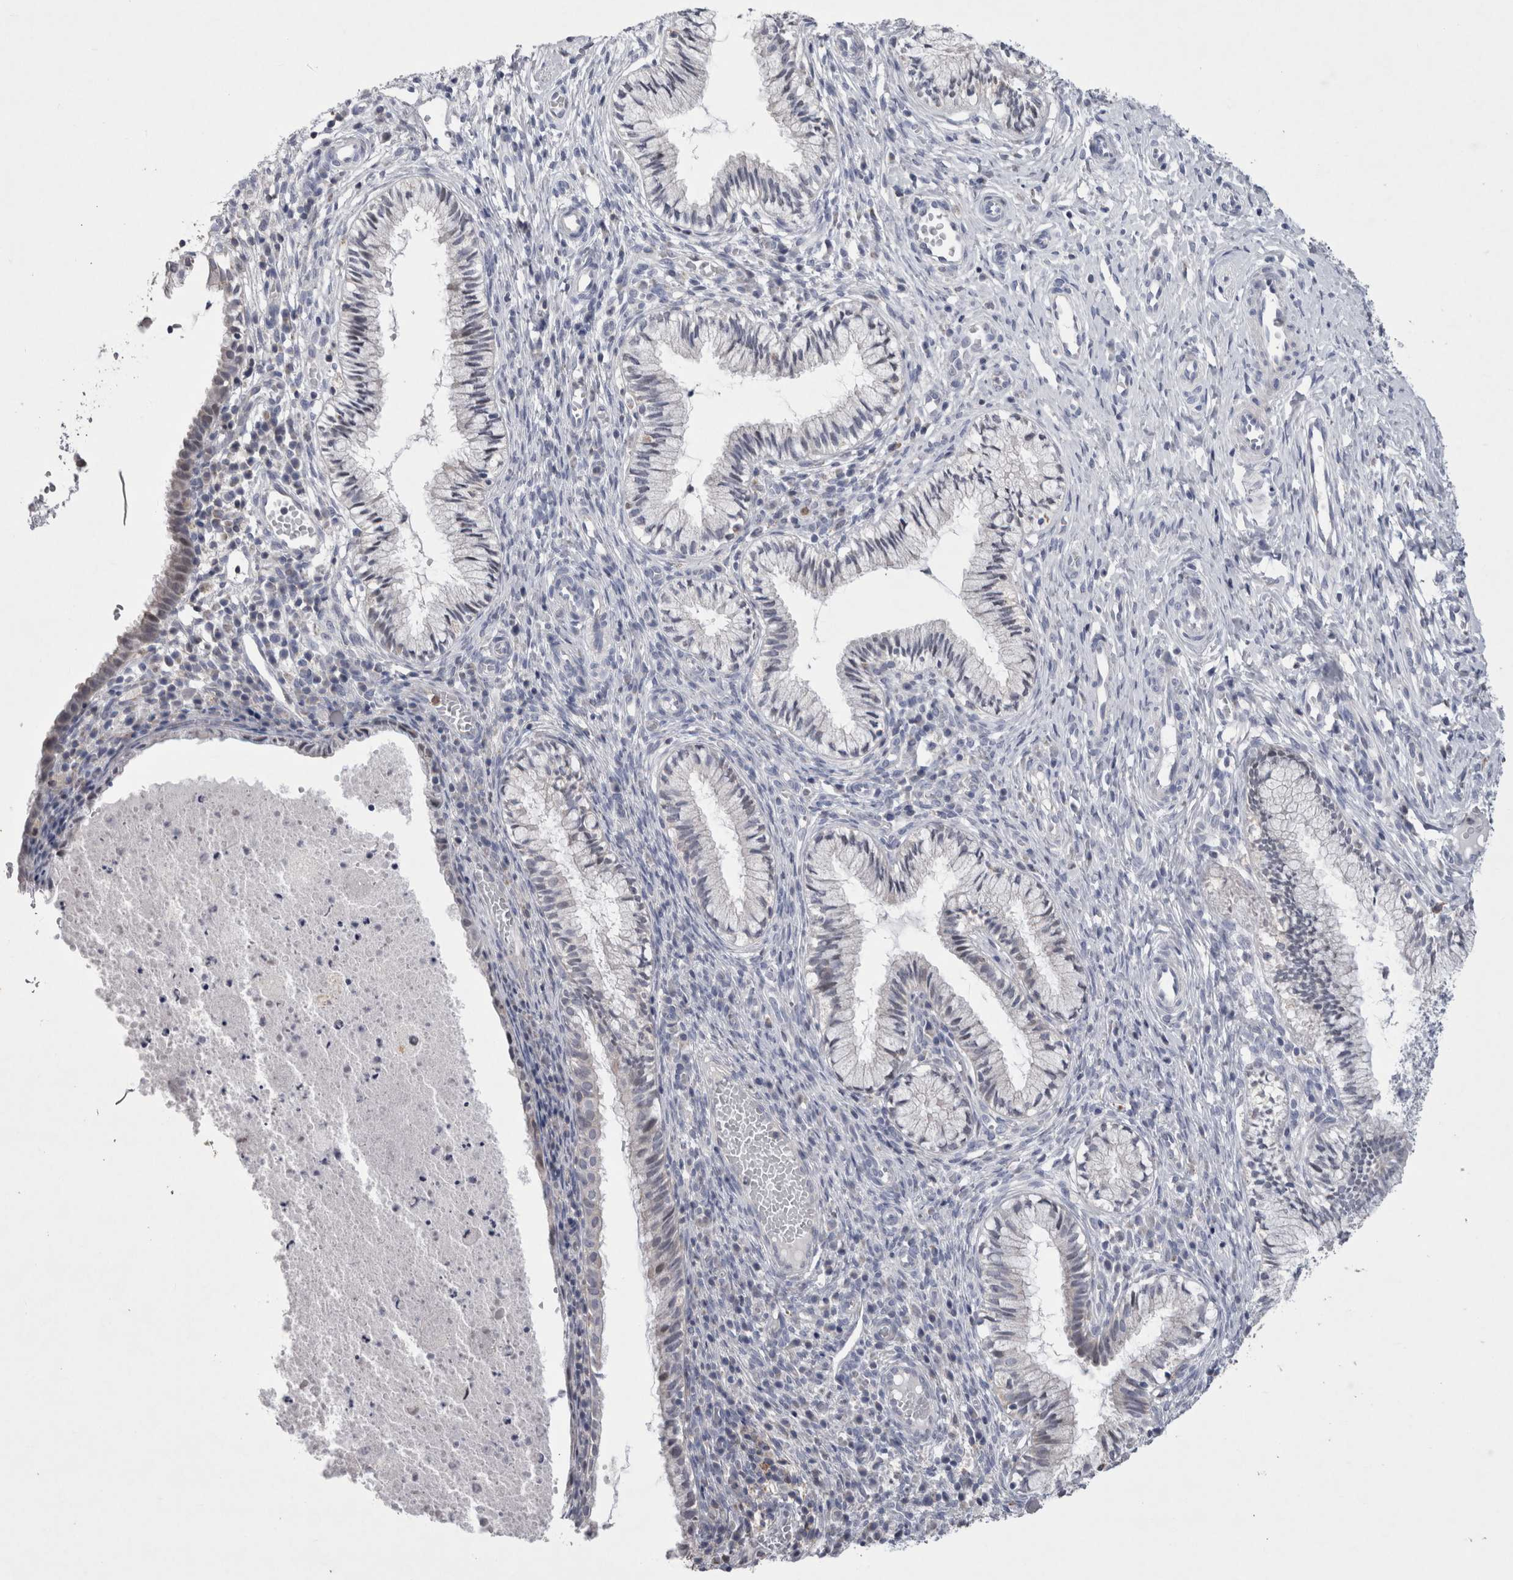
{"staining": {"intensity": "negative", "quantity": "none", "location": "none"}, "tissue": "cervix", "cell_type": "Glandular cells", "image_type": "normal", "snomed": [{"axis": "morphology", "description": "Normal tissue, NOS"}, {"axis": "topography", "description": "Cervix"}], "caption": "This is an immunohistochemistry histopathology image of unremarkable cervix. There is no positivity in glandular cells.", "gene": "AGMAT", "patient": {"sex": "female", "age": 27}}